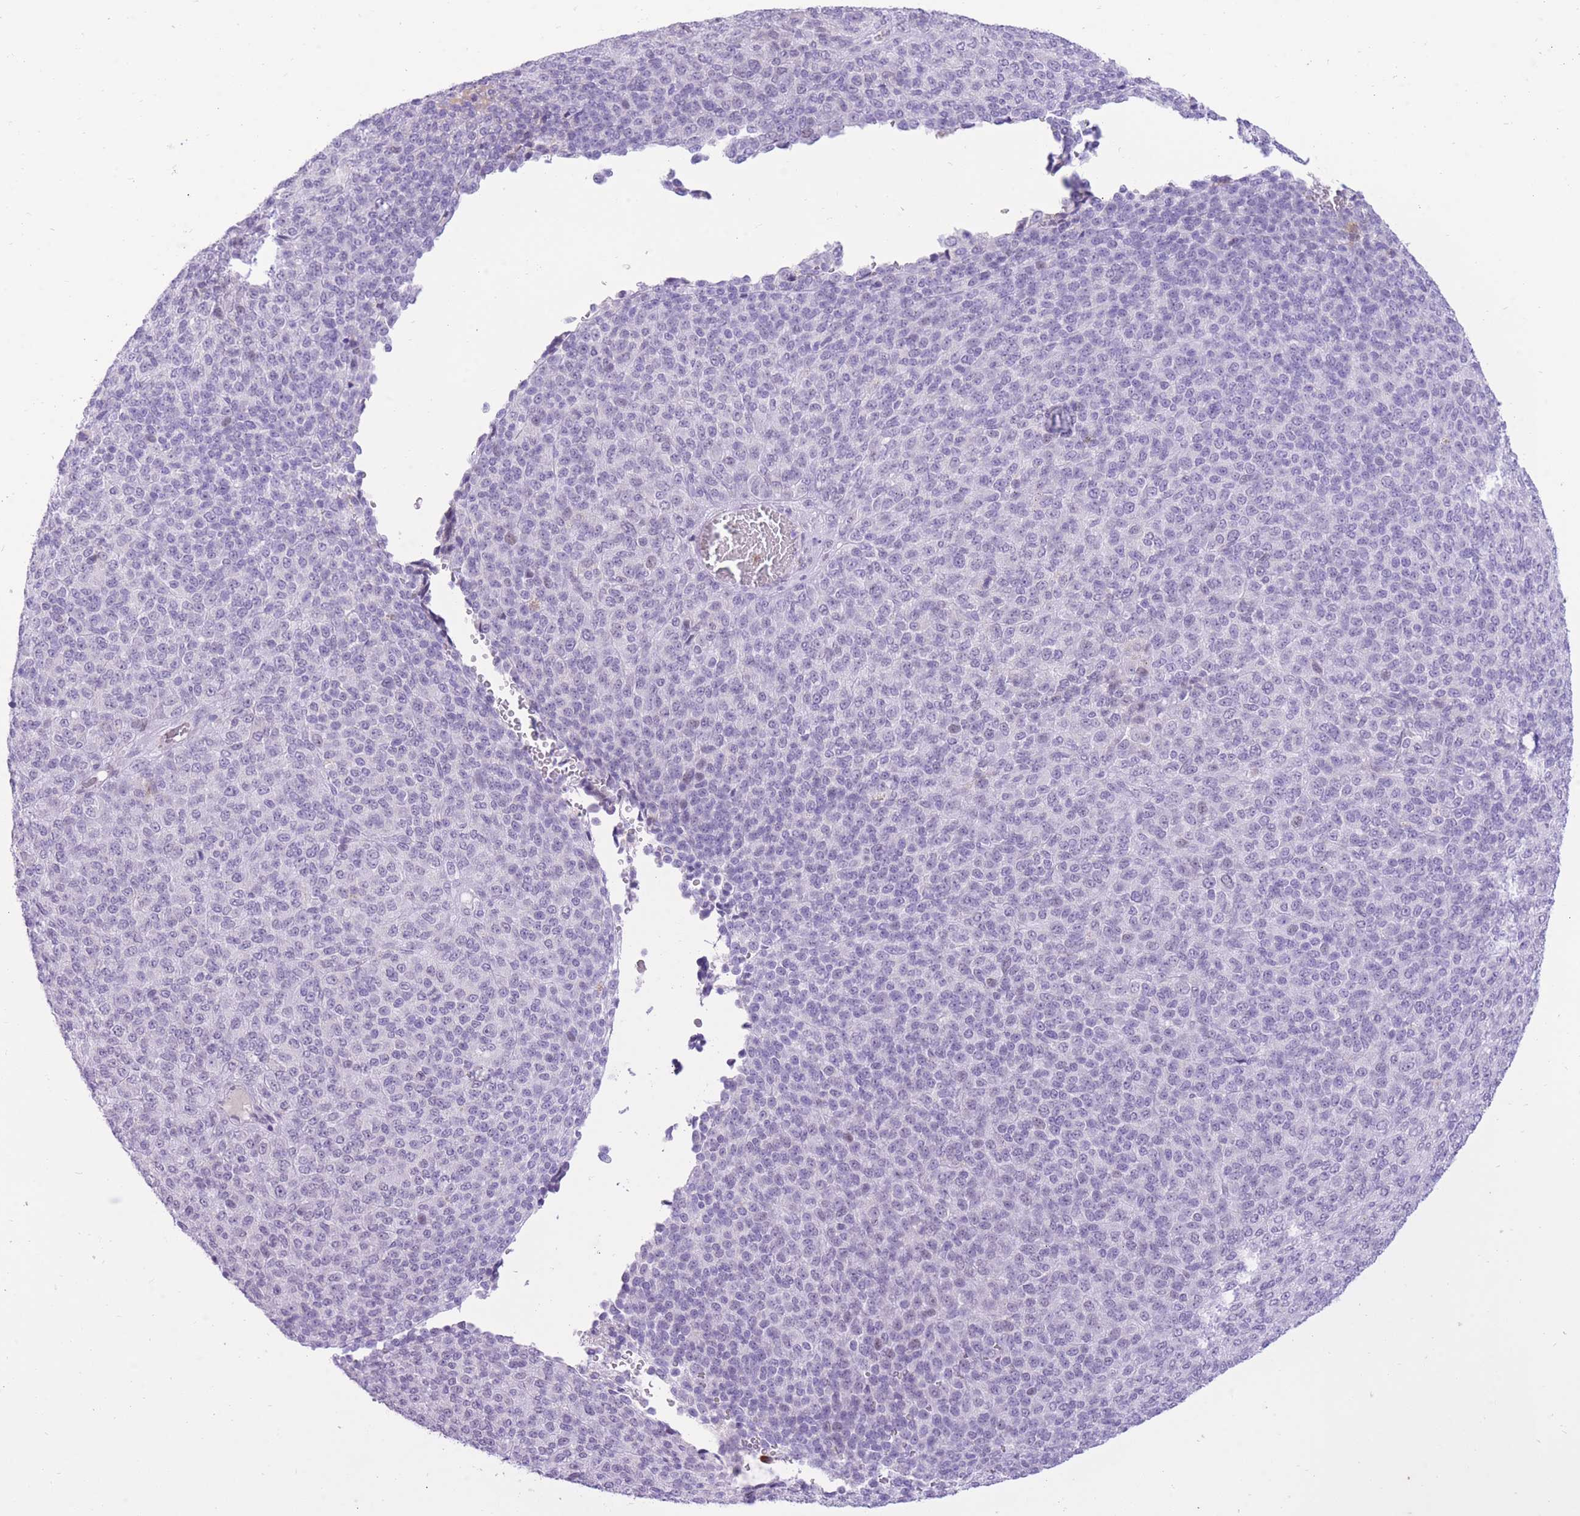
{"staining": {"intensity": "negative", "quantity": "none", "location": "none"}, "tissue": "melanoma", "cell_type": "Tumor cells", "image_type": "cancer", "snomed": [{"axis": "morphology", "description": "Malignant melanoma, Metastatic site"}, {"axis": "topography", "description": "Brain"}], "caption": "An immunohistochemistry micrograph of malignant melanoma (metastatic site) is shown. There is no staining in tumor cells of malignant melanoma (metastatic site).", "gene": "MEIS3", "patient": {"sex": "female", "age": 56}}